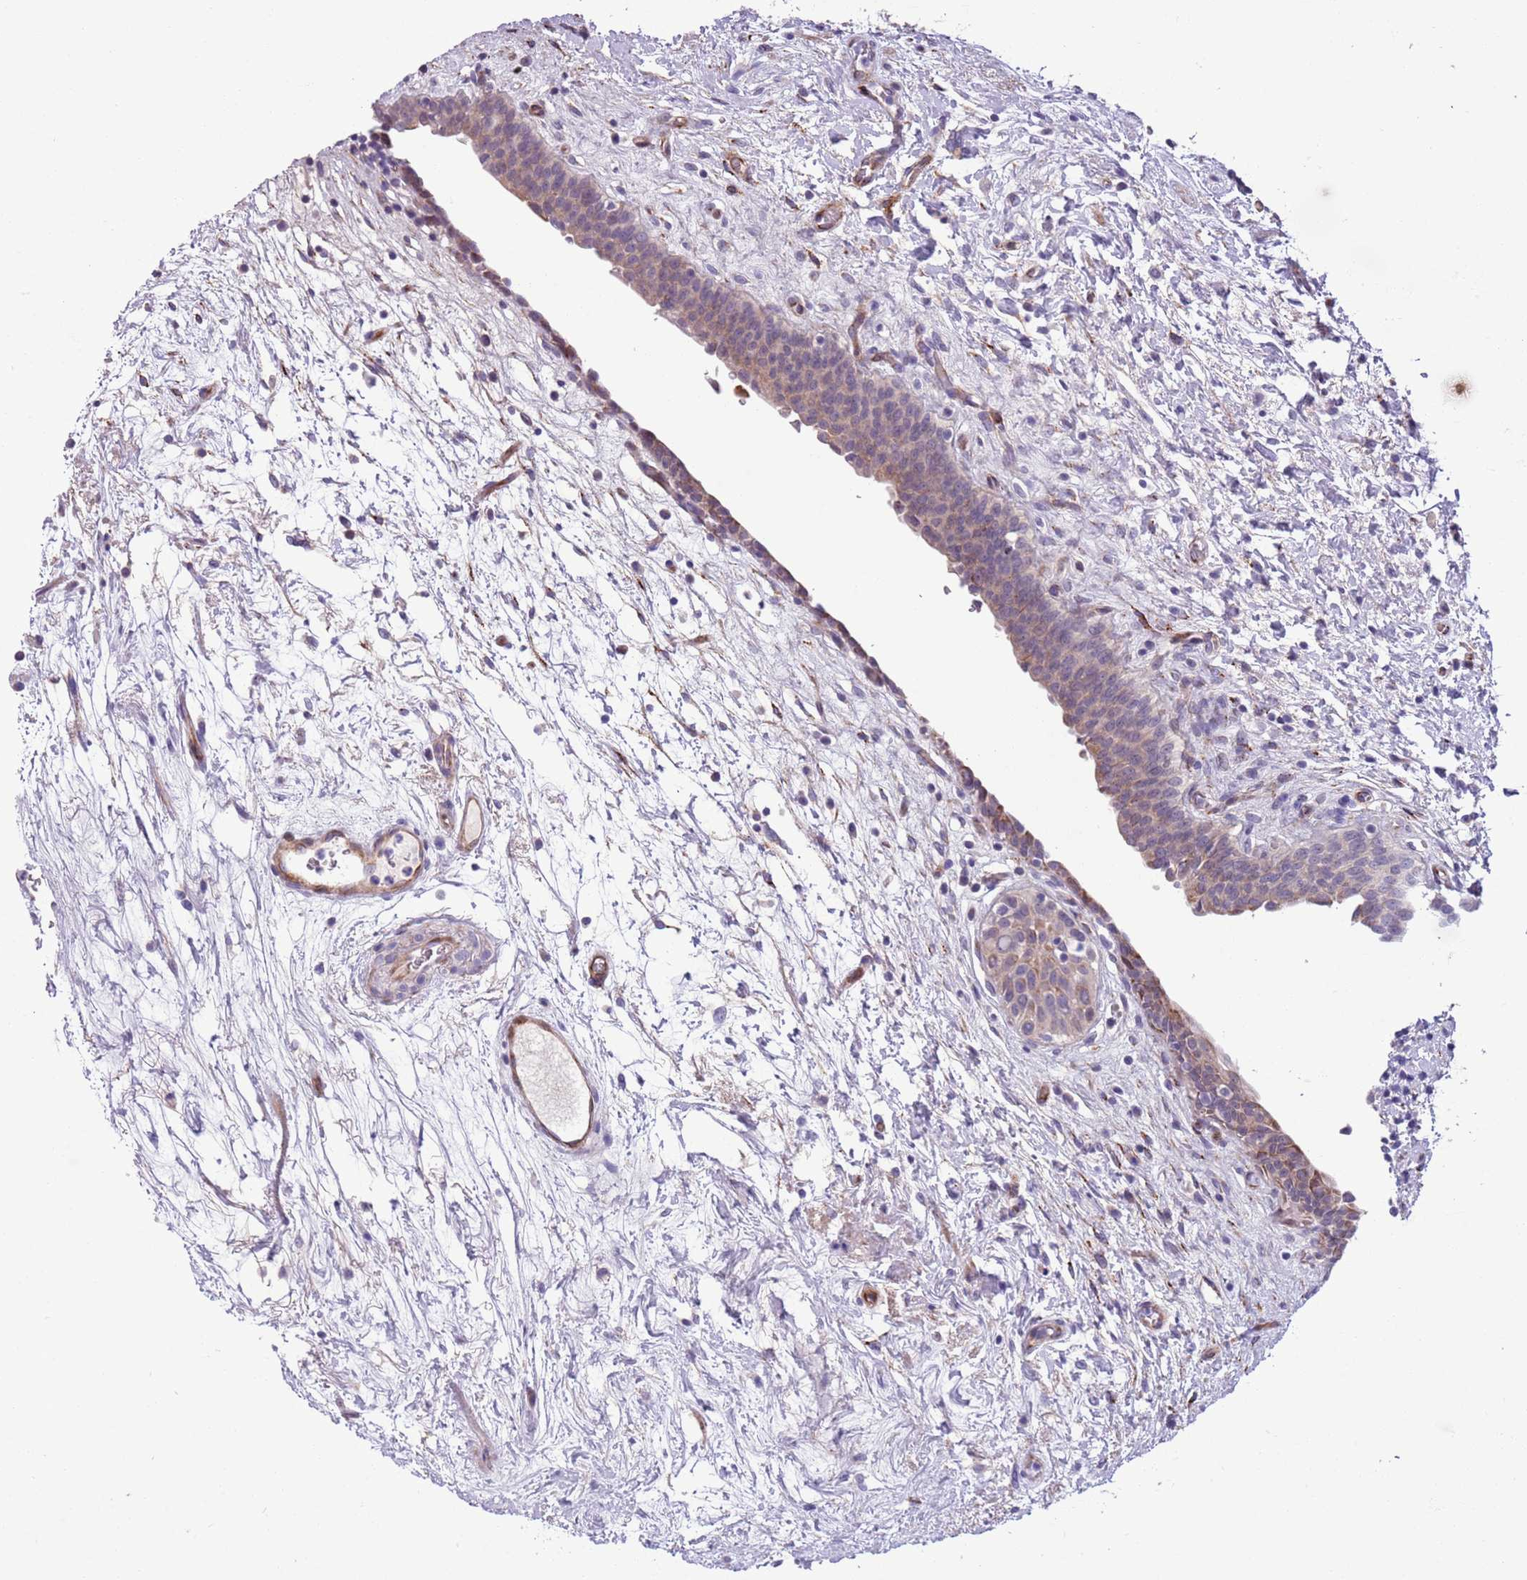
{"staining": {"intensity": "weak", "quantity": "25%-75%", "location": "cytoplasmic/membranous"}, "tissue": "urinary bladder", "cell_type": "Urothelial cells", "image_type": "normal", "snomed": [{"axis": "morphology", "description": "Normal tissue, NOS"}, {"axis": "topography", "description": "Urinary bladder"}], "caption": "High-magnification brightfield microscopy of unremarkable urinary bladder stained with DAB (3,3'-diaminobenzidine) (brown) and counterstained with hematoxylin (blue). urothelial cells exhibit weak cytoplasmic/membranous expression is identified in approximately25%-75% of cells.", "gene": "MRPL32", "patient": {"sex": "male", "age": 83}}